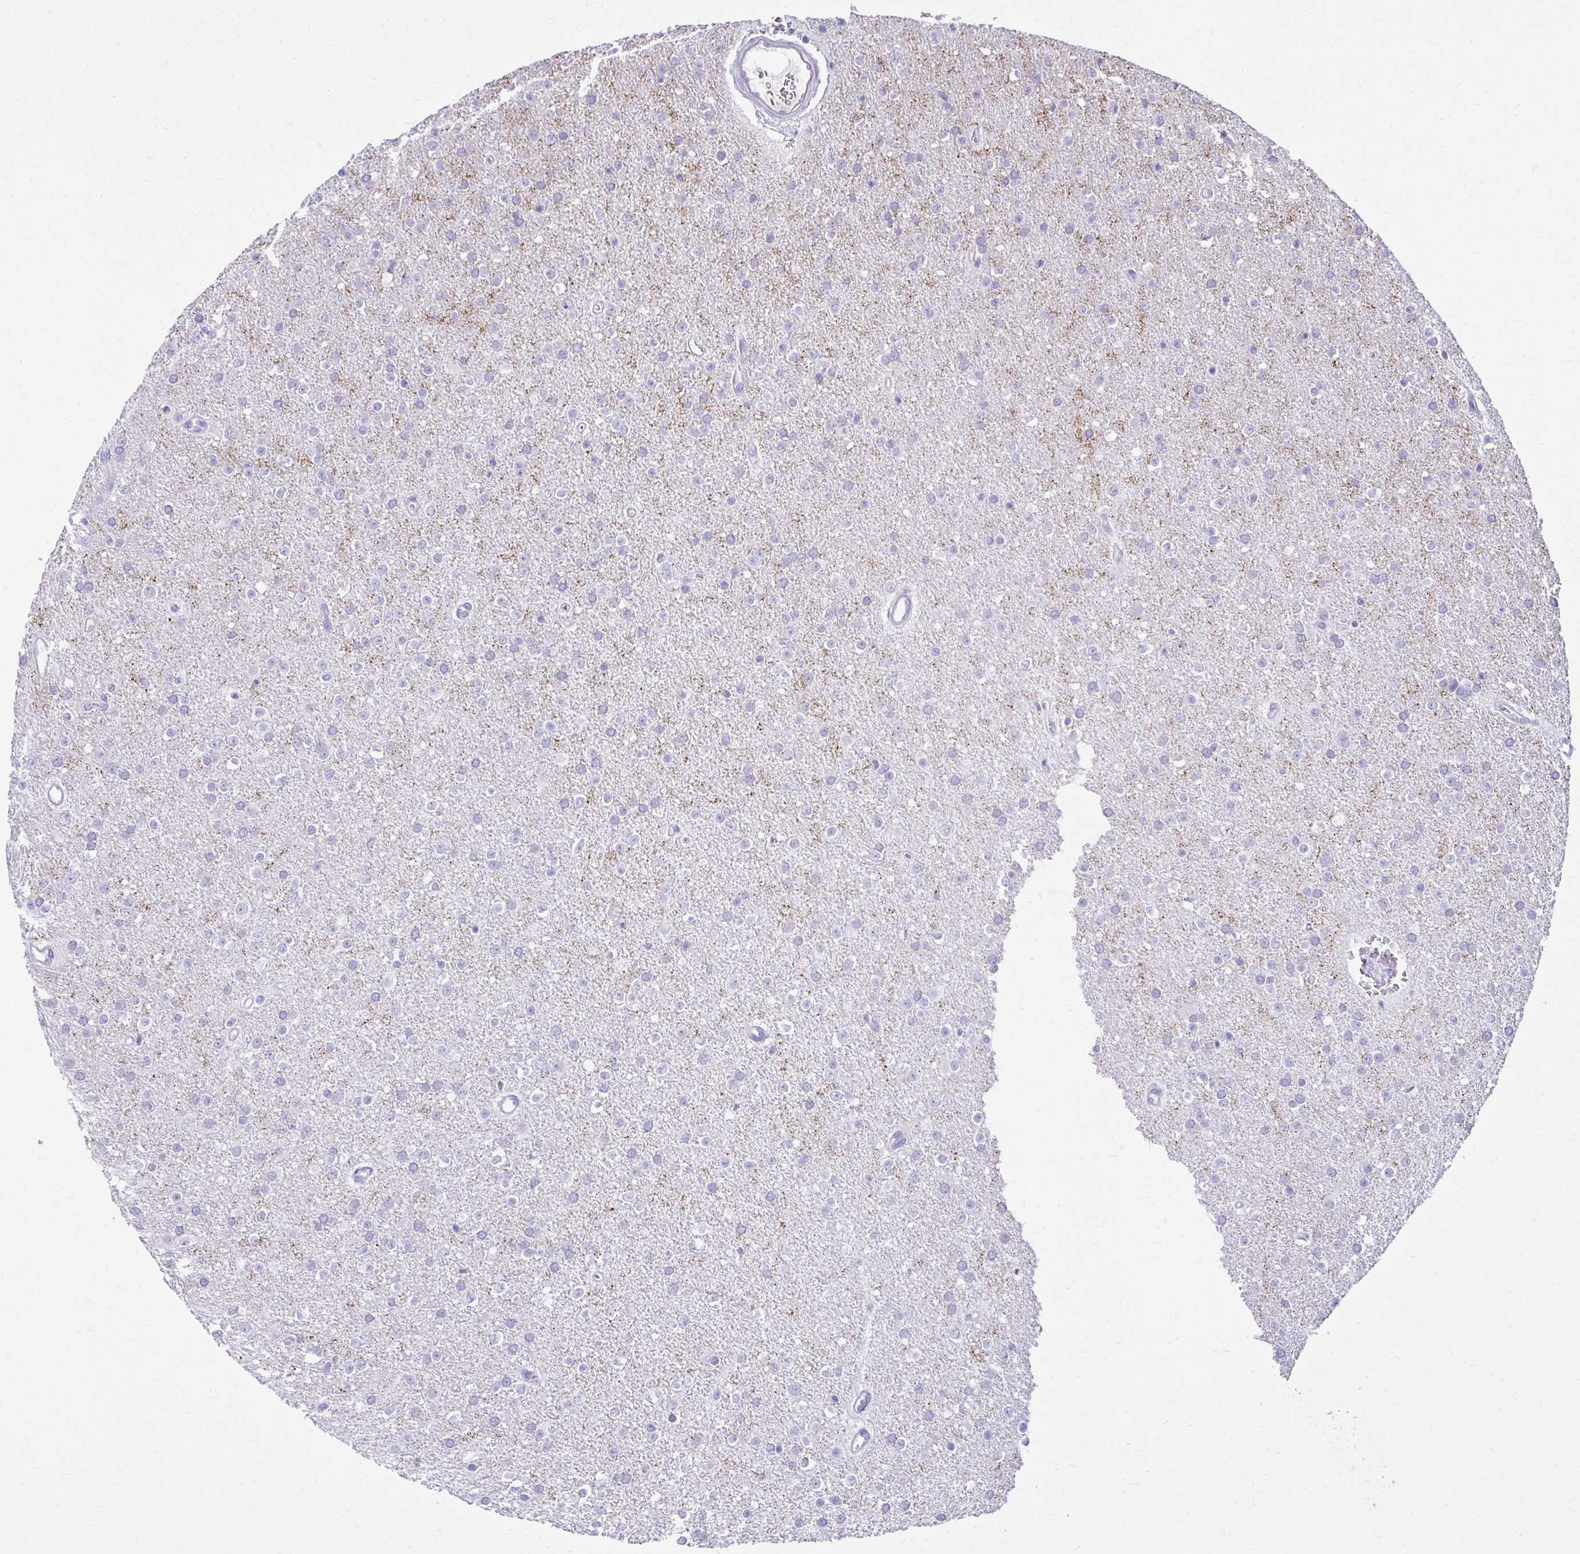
{"staining": {"intensity": "negative", "quantity": "none", "location": "none"}, "tissue": "glioma", "cell_type": "Tumor cells", "image_type": "cancer", "snomed": [{"axis": "morphology", "description": "Glioma, malignant, Low grade"}, {"axis": "topography", "description": "Brain"}], "caption": "Immunohistochemistry histopathology image of neoplastic tissue: glioma stained with DAB exhibits no significant protein expression in tumor cells.", "gene": "NNMT", "patient": {"sex": "female", "age": 34}}